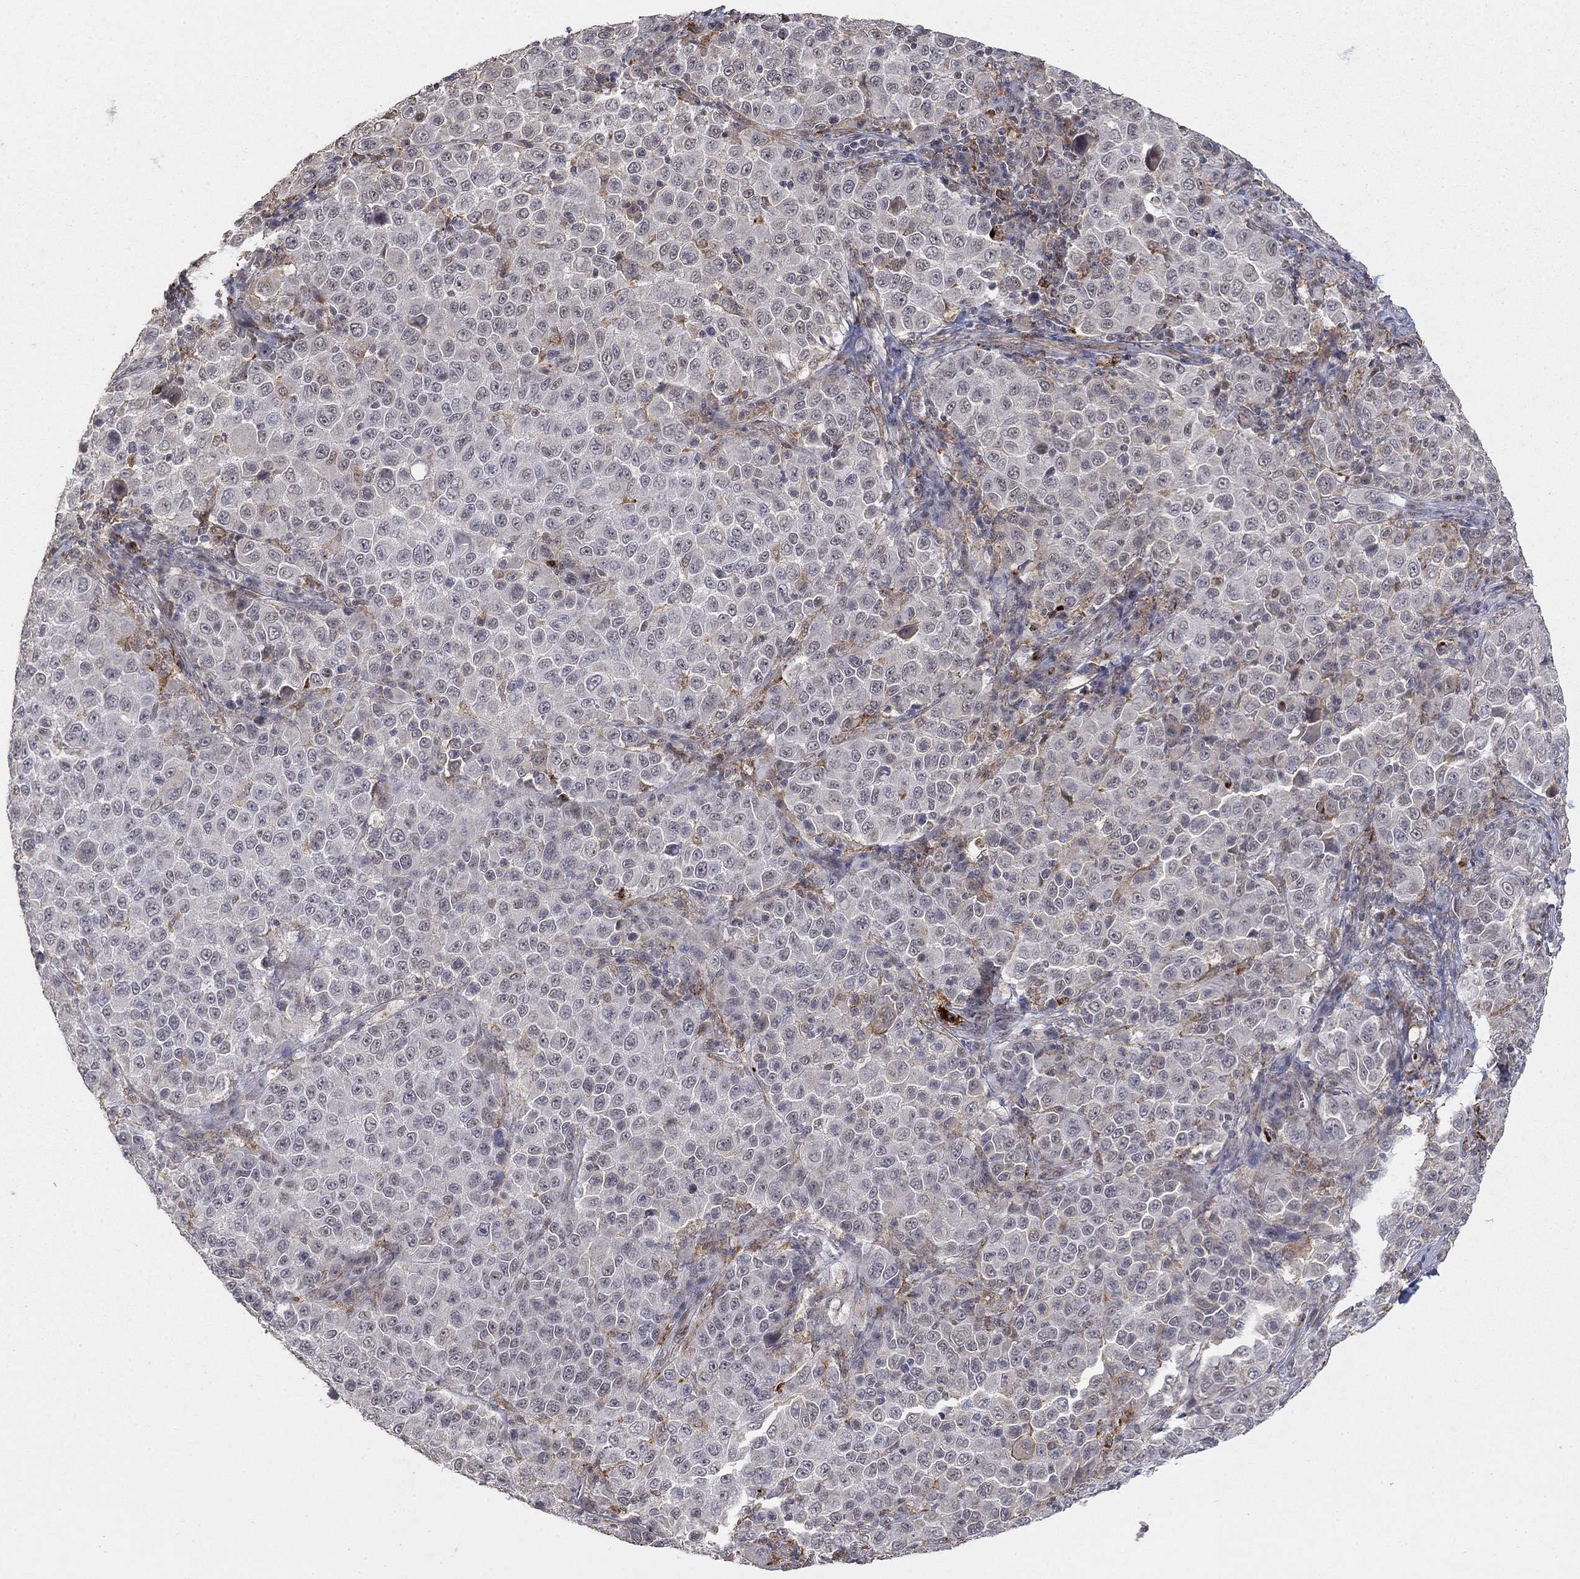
{"staining": {"intensity": "negative", "quantity": "none", "location": "none"}, "tissue": "melanoma", "cell_type": "Tumor cells", "image_type": "cancer", "snomed": [{"axis": "morphology", "description": "Malignant melanoma, NOS"}, {"axis": "topography", "description": "Skin"}], "caption": "The image exhibits no staining of tumor cells in malignant melanoma.", "gene": "GRIA3", "patient": {"sex": "female", "age": 57}}